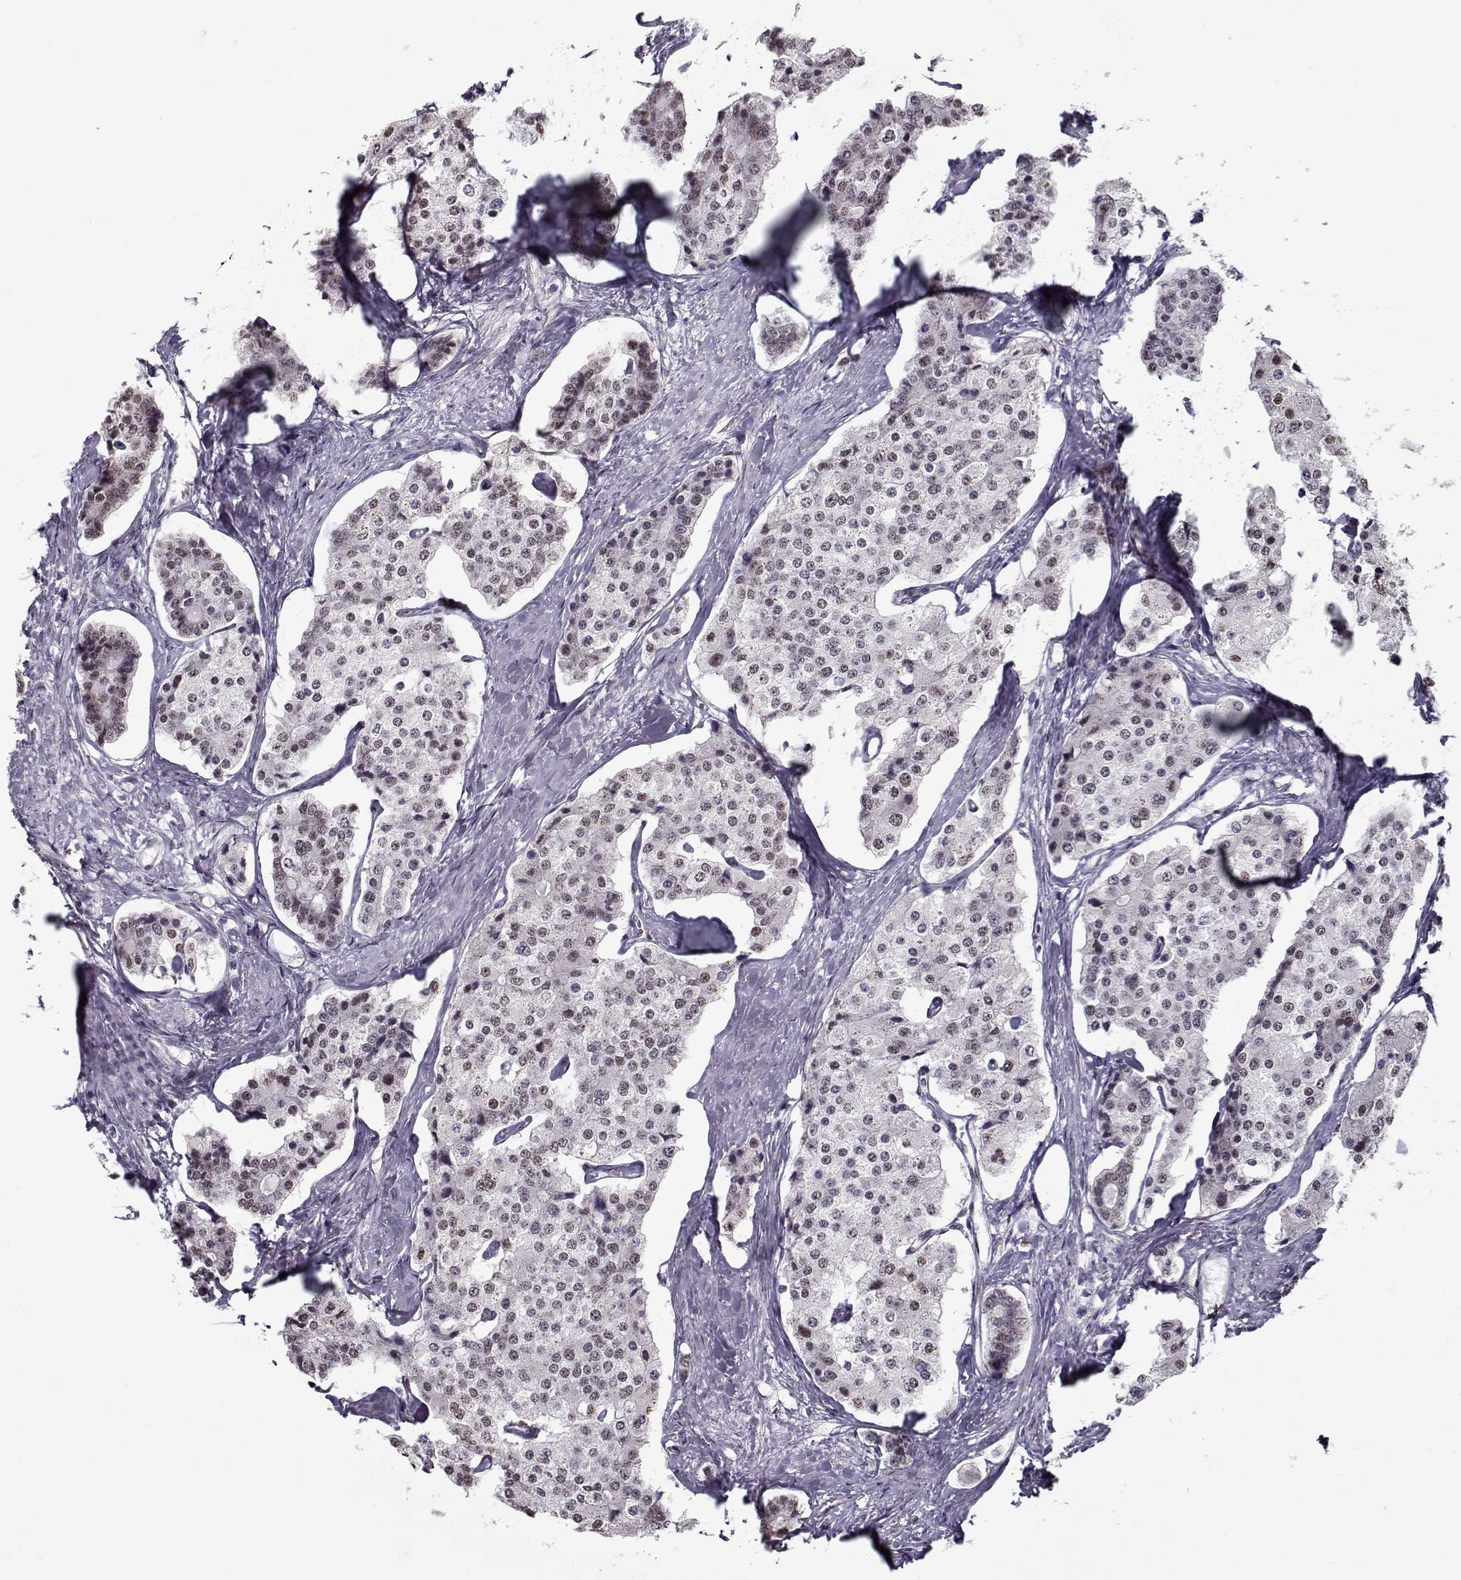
{"staining": {"intensity": "negative", "quantity": "none", "location": "none"}, "tissue": "carcinoid", "cell_type": "Tumor cells", "image_type": "cancer", "snomed": [{"axis": "morphology", "description": "Carcinoid, malignant, NOS"}, {"axis": "topography", "description": "Small intestine"}], "caption": "Carcinoid was stained to show a protein in brown. There is no significant expression in tumor cells. Brightfield microscopy of IHC stained with DAB (brown) and hematoxylin (blue), captured at high magnification.", "gene": "PRMT8", "patient": {"sex": "female", "age": 65}}